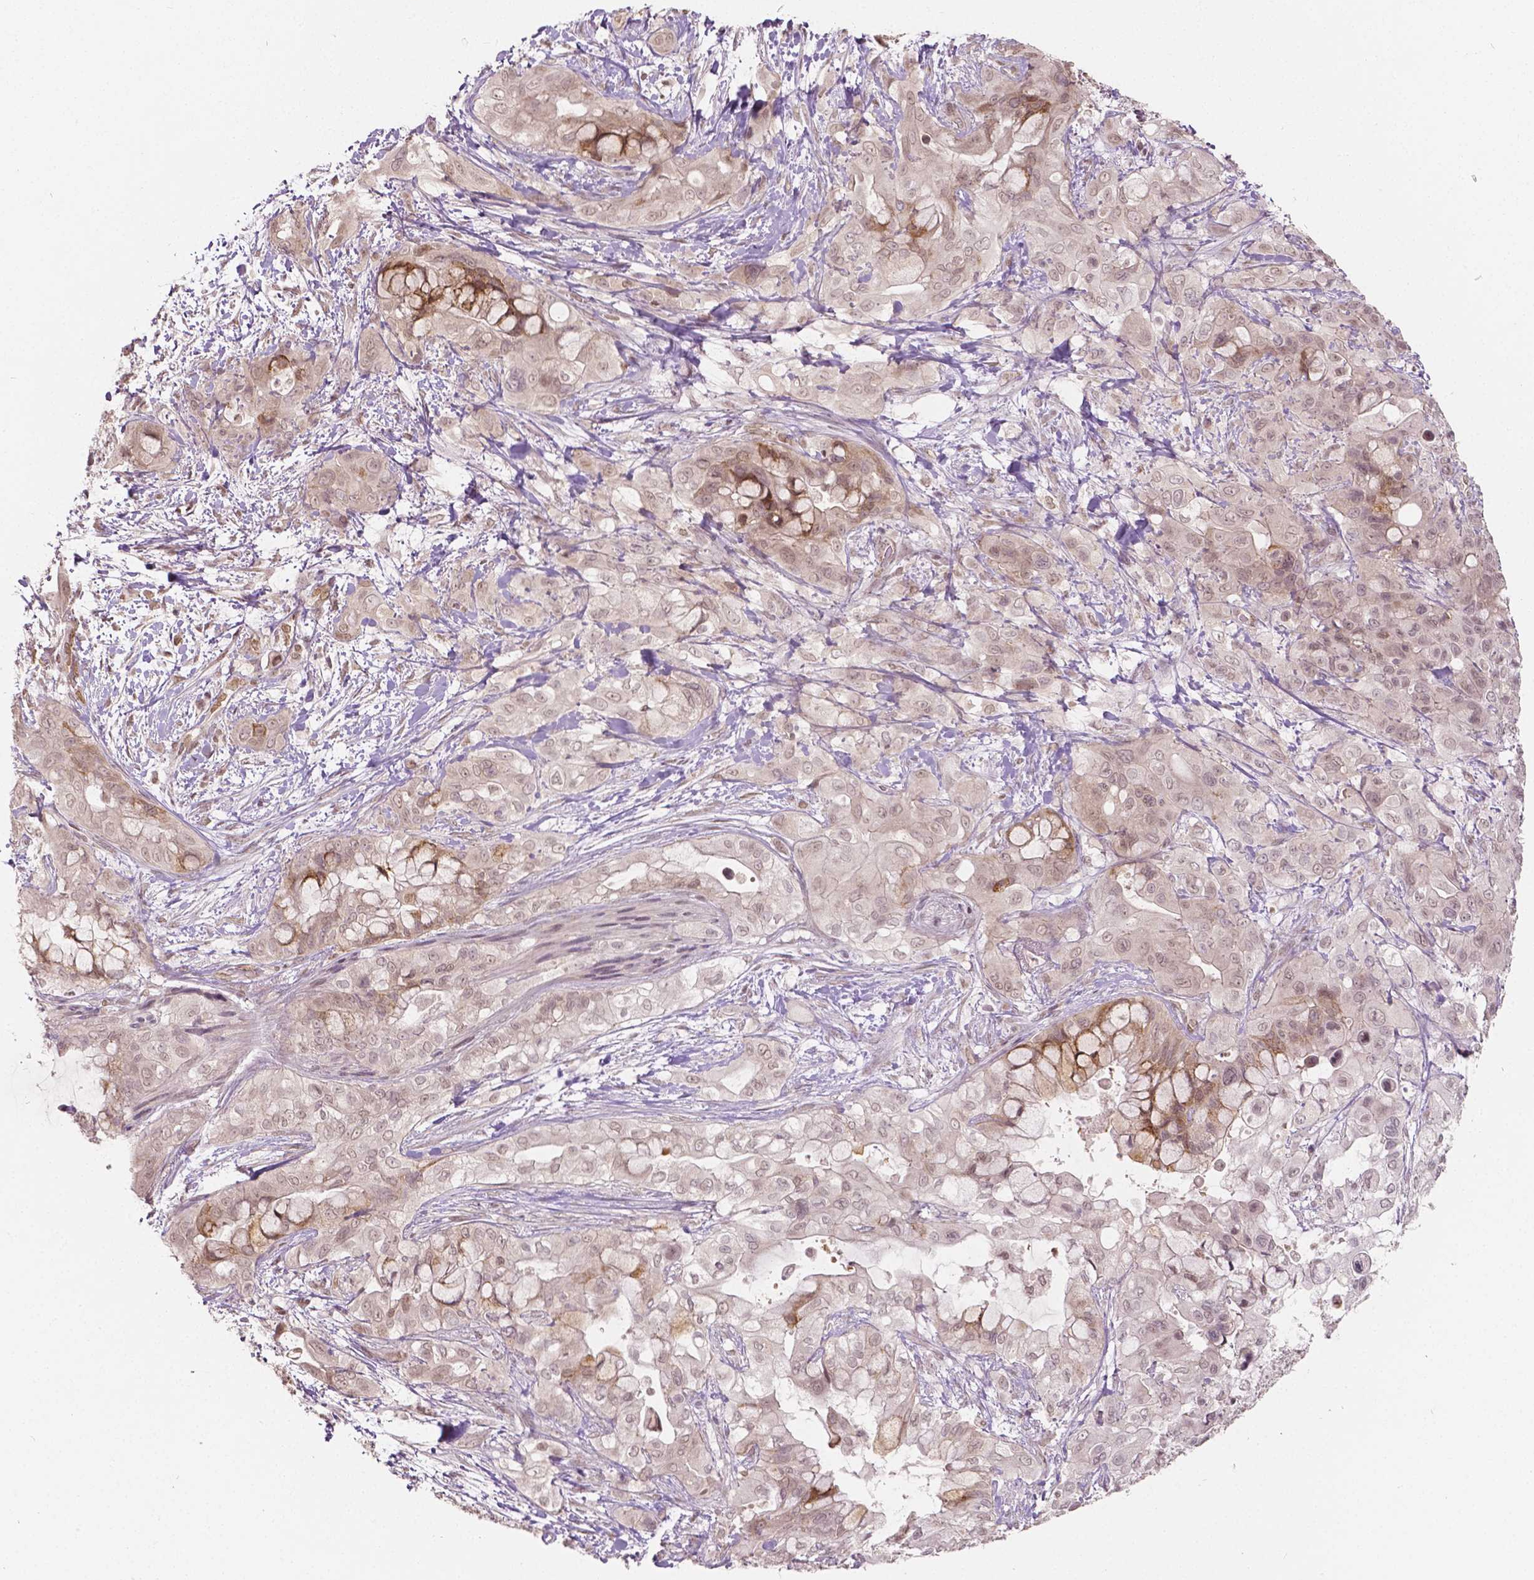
{"staining": {"intensity": "negative", "quantity": "none", "location": "none"}, "tissue": "pancreatic cancer", "cell_type": "Tumor cells", "image_type": "cancer", "snomed": [{"axis": "morphology", "description": "Adenocarcinoma, NOS"}, {"axis": "topography", "description": "Pancreas"}], "caption": "The micrograph demonstrates no significant staining in tumor cells of adenocarcinoma (pancreatic).", "gene": "HMBOX1", "patient": {"sex": "male", "age": 71}}